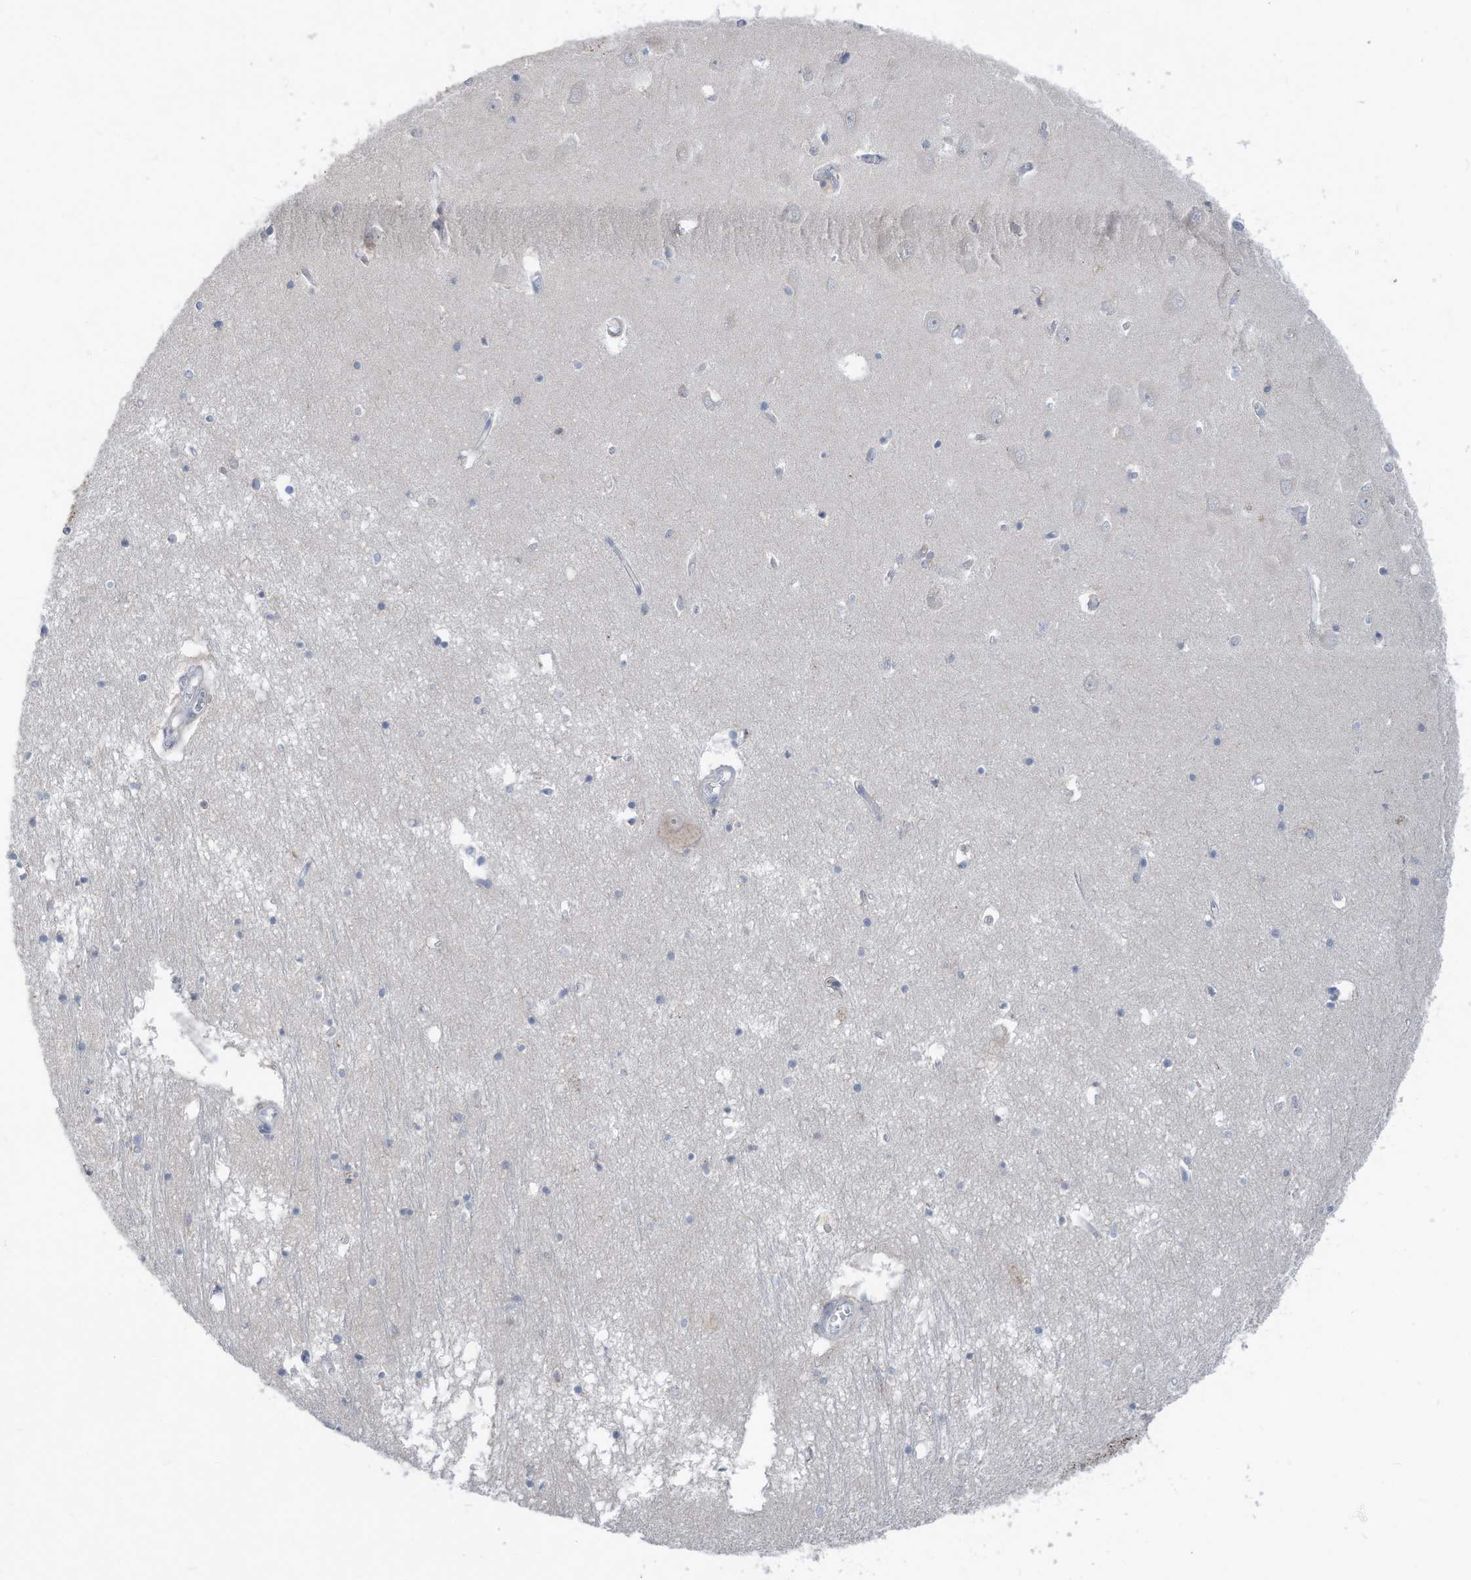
{"staining": {"intensity": "negative", "quantity": "none", "location": "none"}, "tissue": "hippocampus", "cell_type": "Glial cells", "image_type": "normal", "snomed": [{"axis": "morphology", "description": "Normal tissue, NOS"}, {"axis": "topography", "description": "Hippocampus"}], "caption": "There is no significant expression in glial cells of hippocampus. (DAB IHC with hematoxylin counter stain).", "gene": "SLC1A5", "patient": {"sex": "male", "age": 70}}